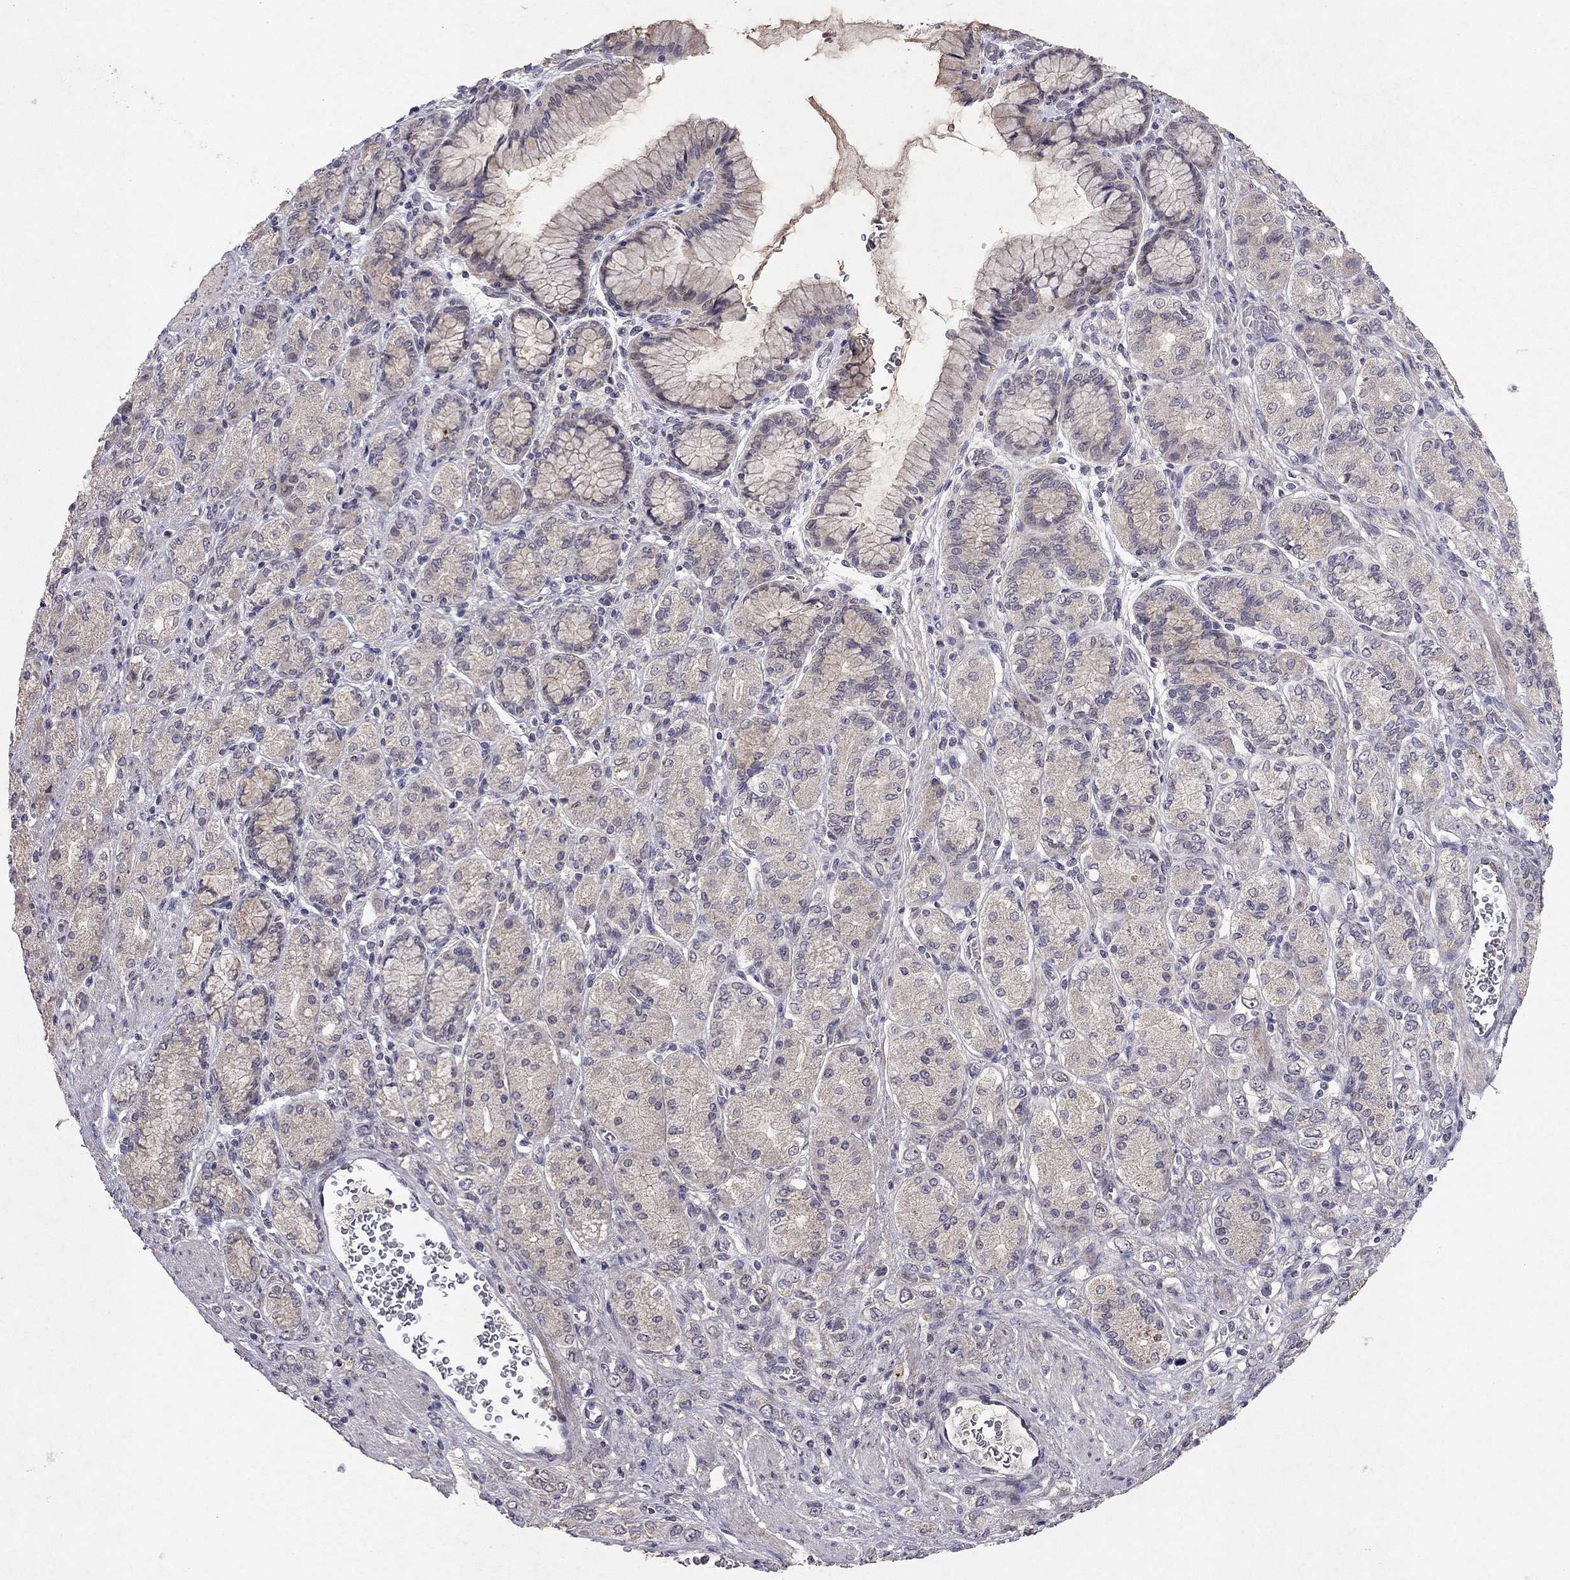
{"staining": {"intensity": "negative", "quantity": "none", "location": "none"}, "tissue": "stomach cancer", "cell_type": "Tumor cells", "image_type": "cancer", "snomed": [{"axis": "morphology", "description": "Normal tissue, NOS"}, {"axis": "morphology", "description": "Adenocarcinoma, NOS"}, {"axis": "morphology", "description": "Adenocarcinoma, High grade"}, {"axis": "topography", "description": "Stomach, upper"}, {"axis": "topography", "description": "Stomach"}], "caption": "Immunohistochemical staining of stomach cancer (adenocarcinoma) displays no significant positivity in tumor cells.", "gene": "ESR2", "patient": {"sex": "female", "age": 65}}